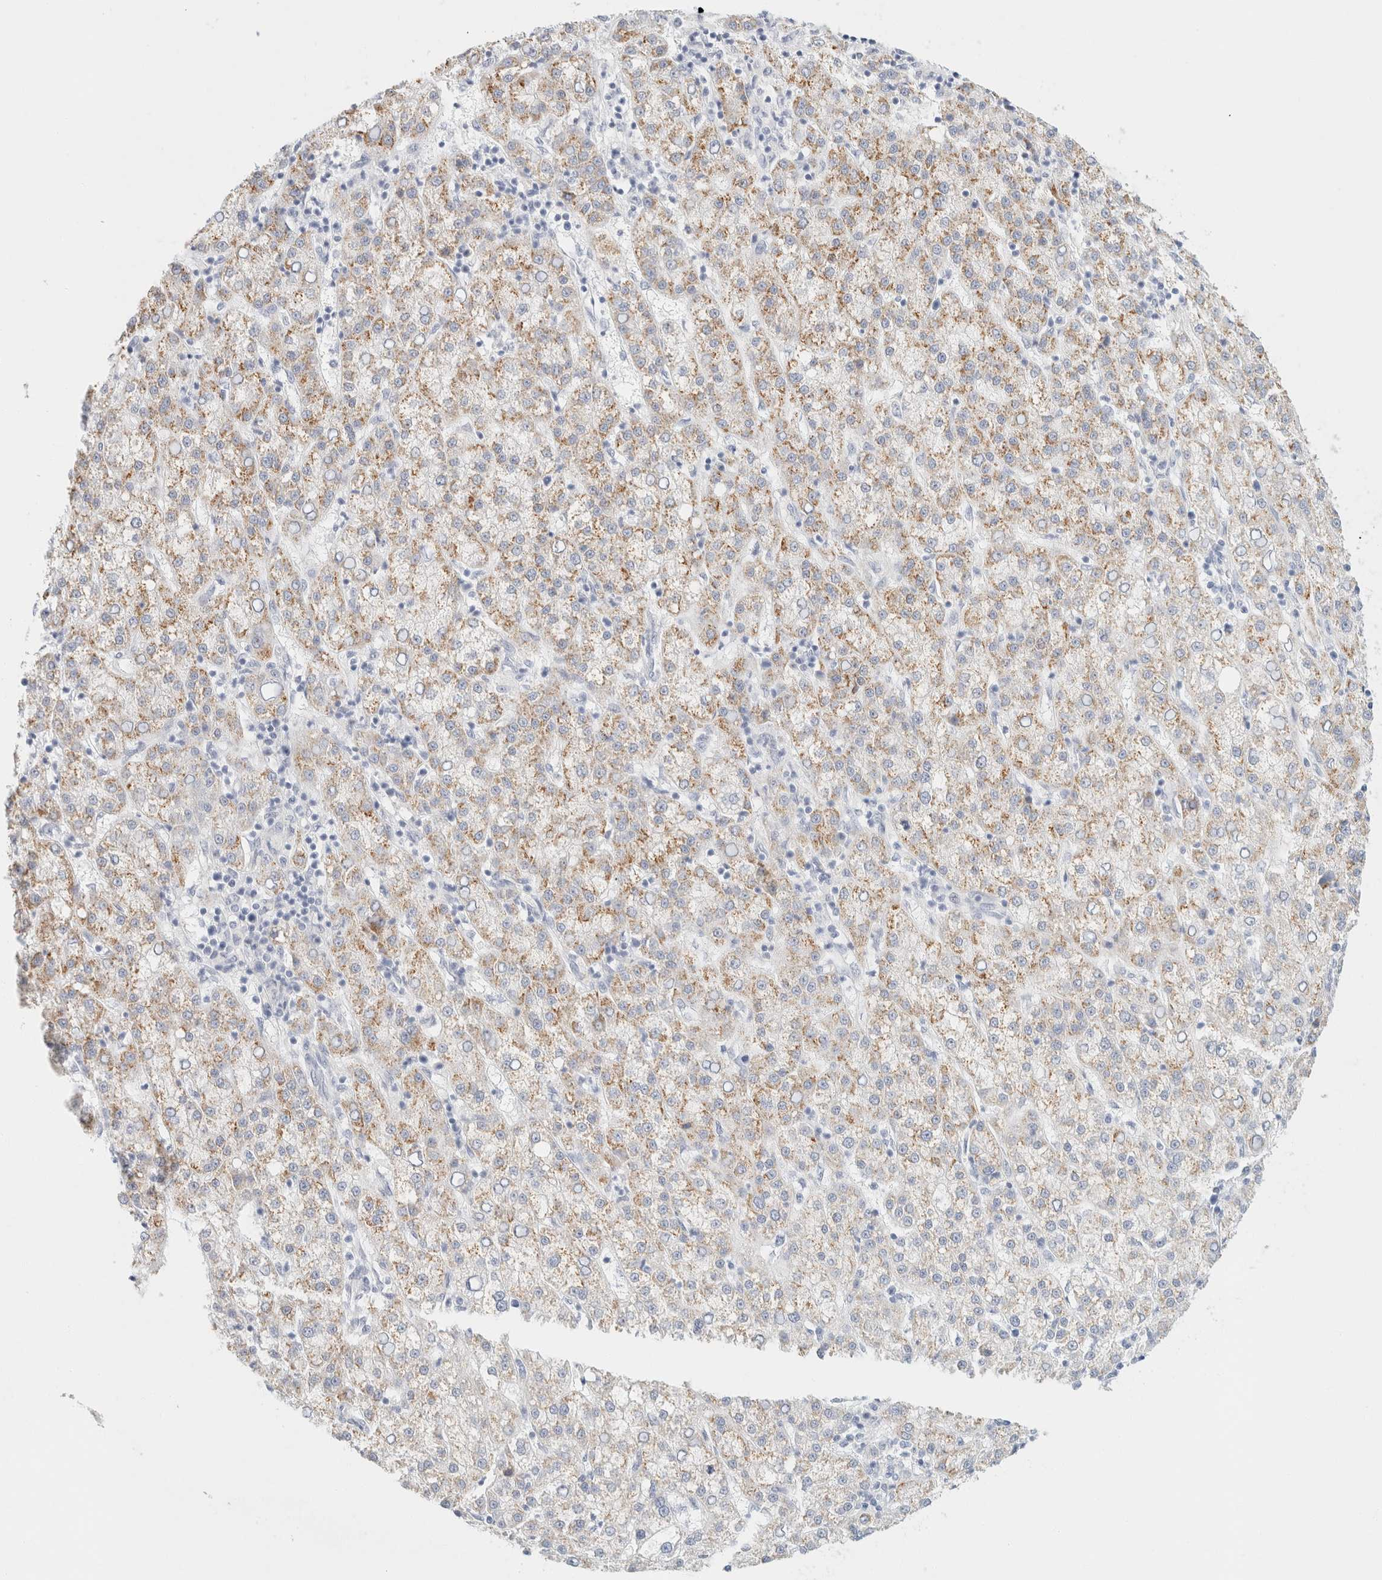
{"staining": {"intensity": "weak", "quantity": "25%-75%", "location": "cytoplasmic/membranous"}, "tissue": "liver cancer", "cell_type": "Tumor cells", "image_type": "cancer", "snomed": [{"axis": "morphology", "description": "Carcinoma, Hepatocellular, NOS"}, {"axis": "topography", "description": "Liver"}], "caption": "Immunohistochemistry (IHC) (DAB) staining of liver cancer (hepatocellular carcinoma) shows weak cytoplasmic/membranous protein positivity in approximately 25%-75% of tumor cells.", "gene": "KRT20", "patient": {"sex": "female", "age": 58}}